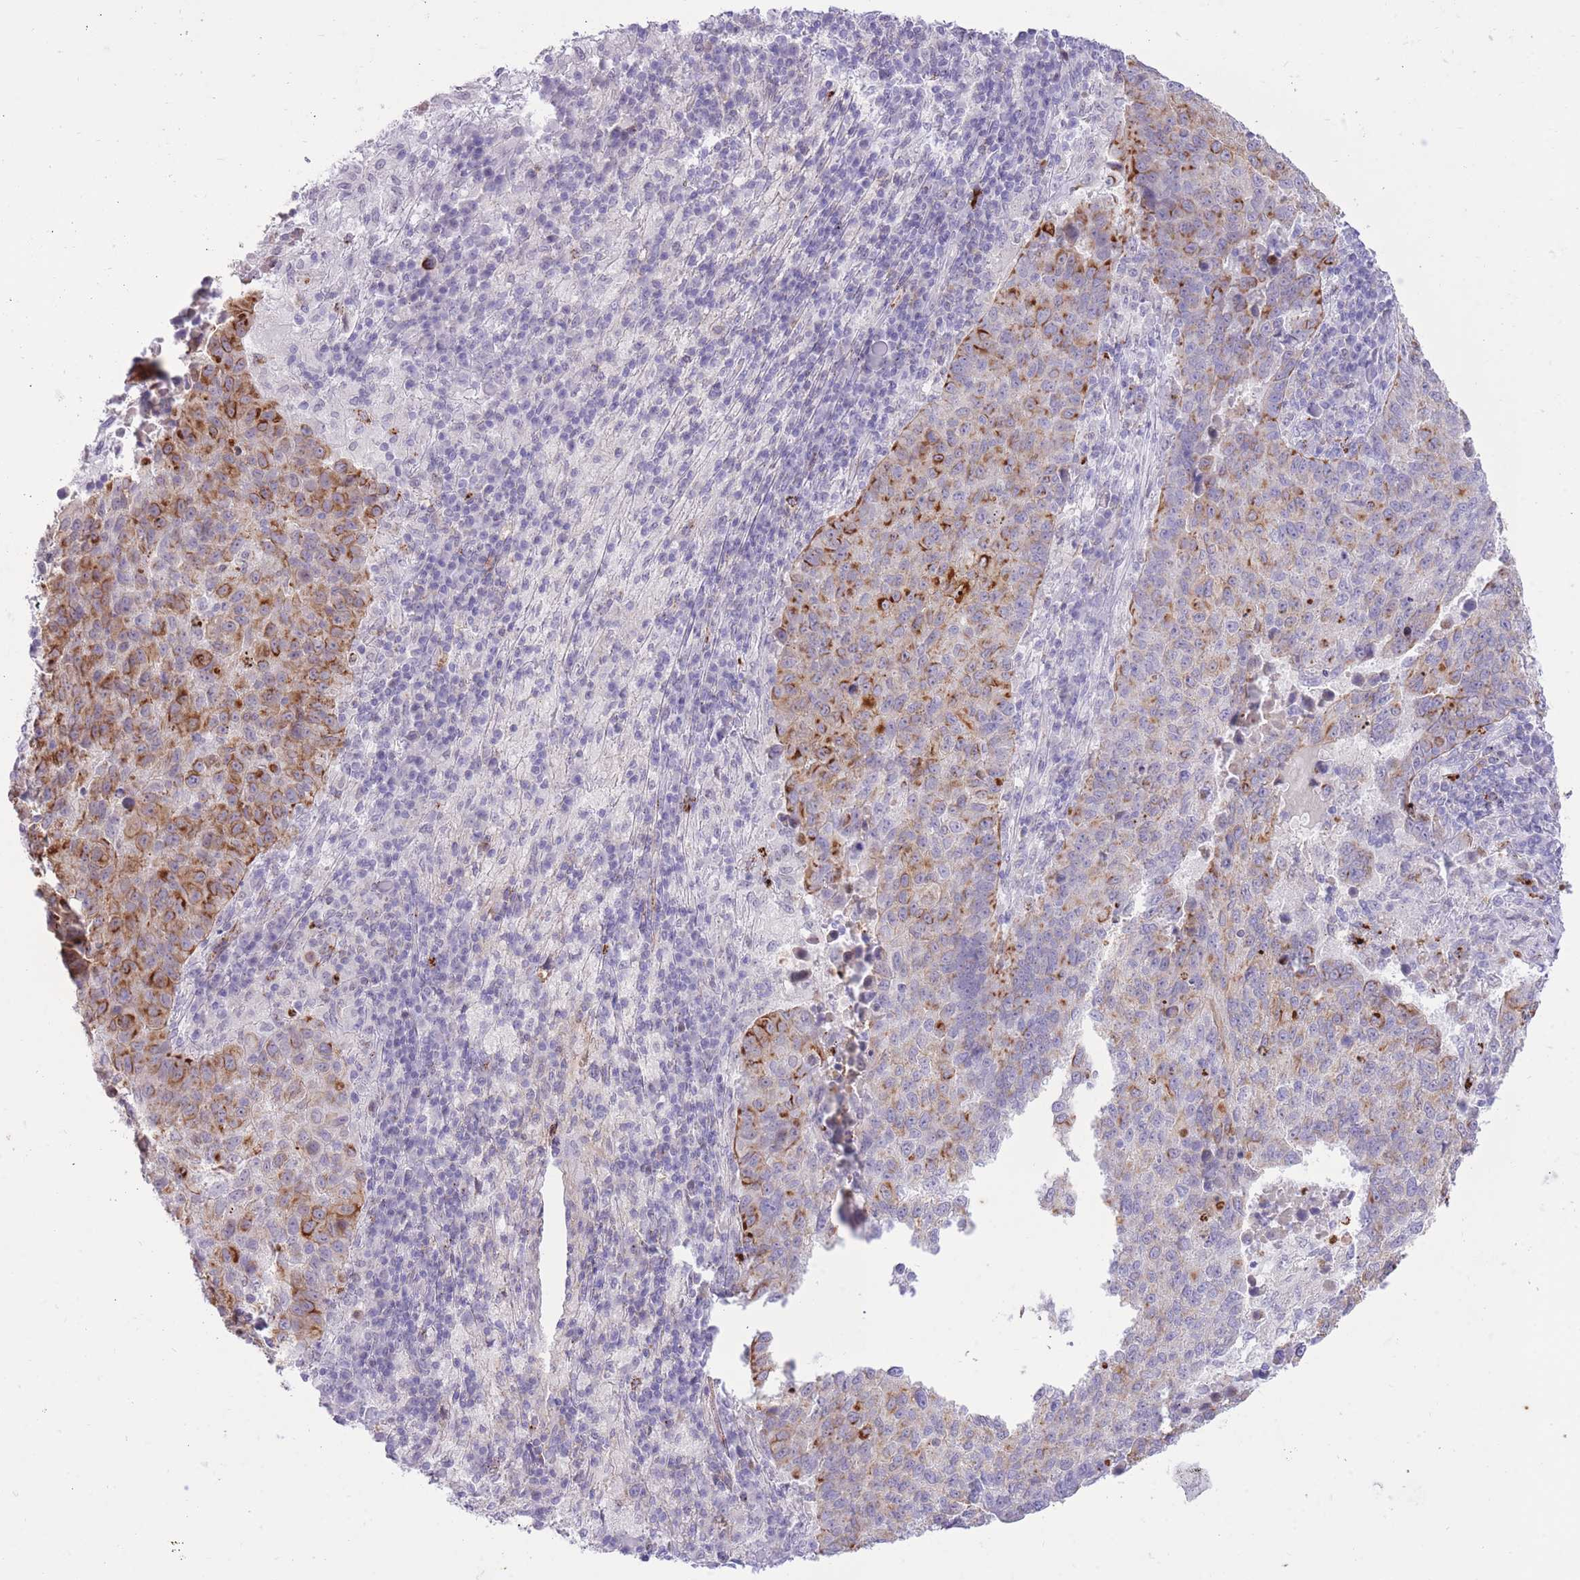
{"staining": {"intensity": "moderate", "quantity": "25%-75%", "location": "cytoplasmic/membranous"}, "tissue": "lung cancer", "cell_type": "Tumor cells", "image_type": "cancer", "snomed": [{"axis": "morphology", "description": "Squamous cell carcinoma, NOS"}, {"axis": "topography", "description": "Lung"}], "caption": "Approximately 25%-75% of tumor cells in human lung squamous cell carcinoma display moderate cytoplasmic/membranous protein staining as visualized by brown immunohistochemical staining.", "gene": "MEIS3", "patient": {"sex": "male", "age": 73}}